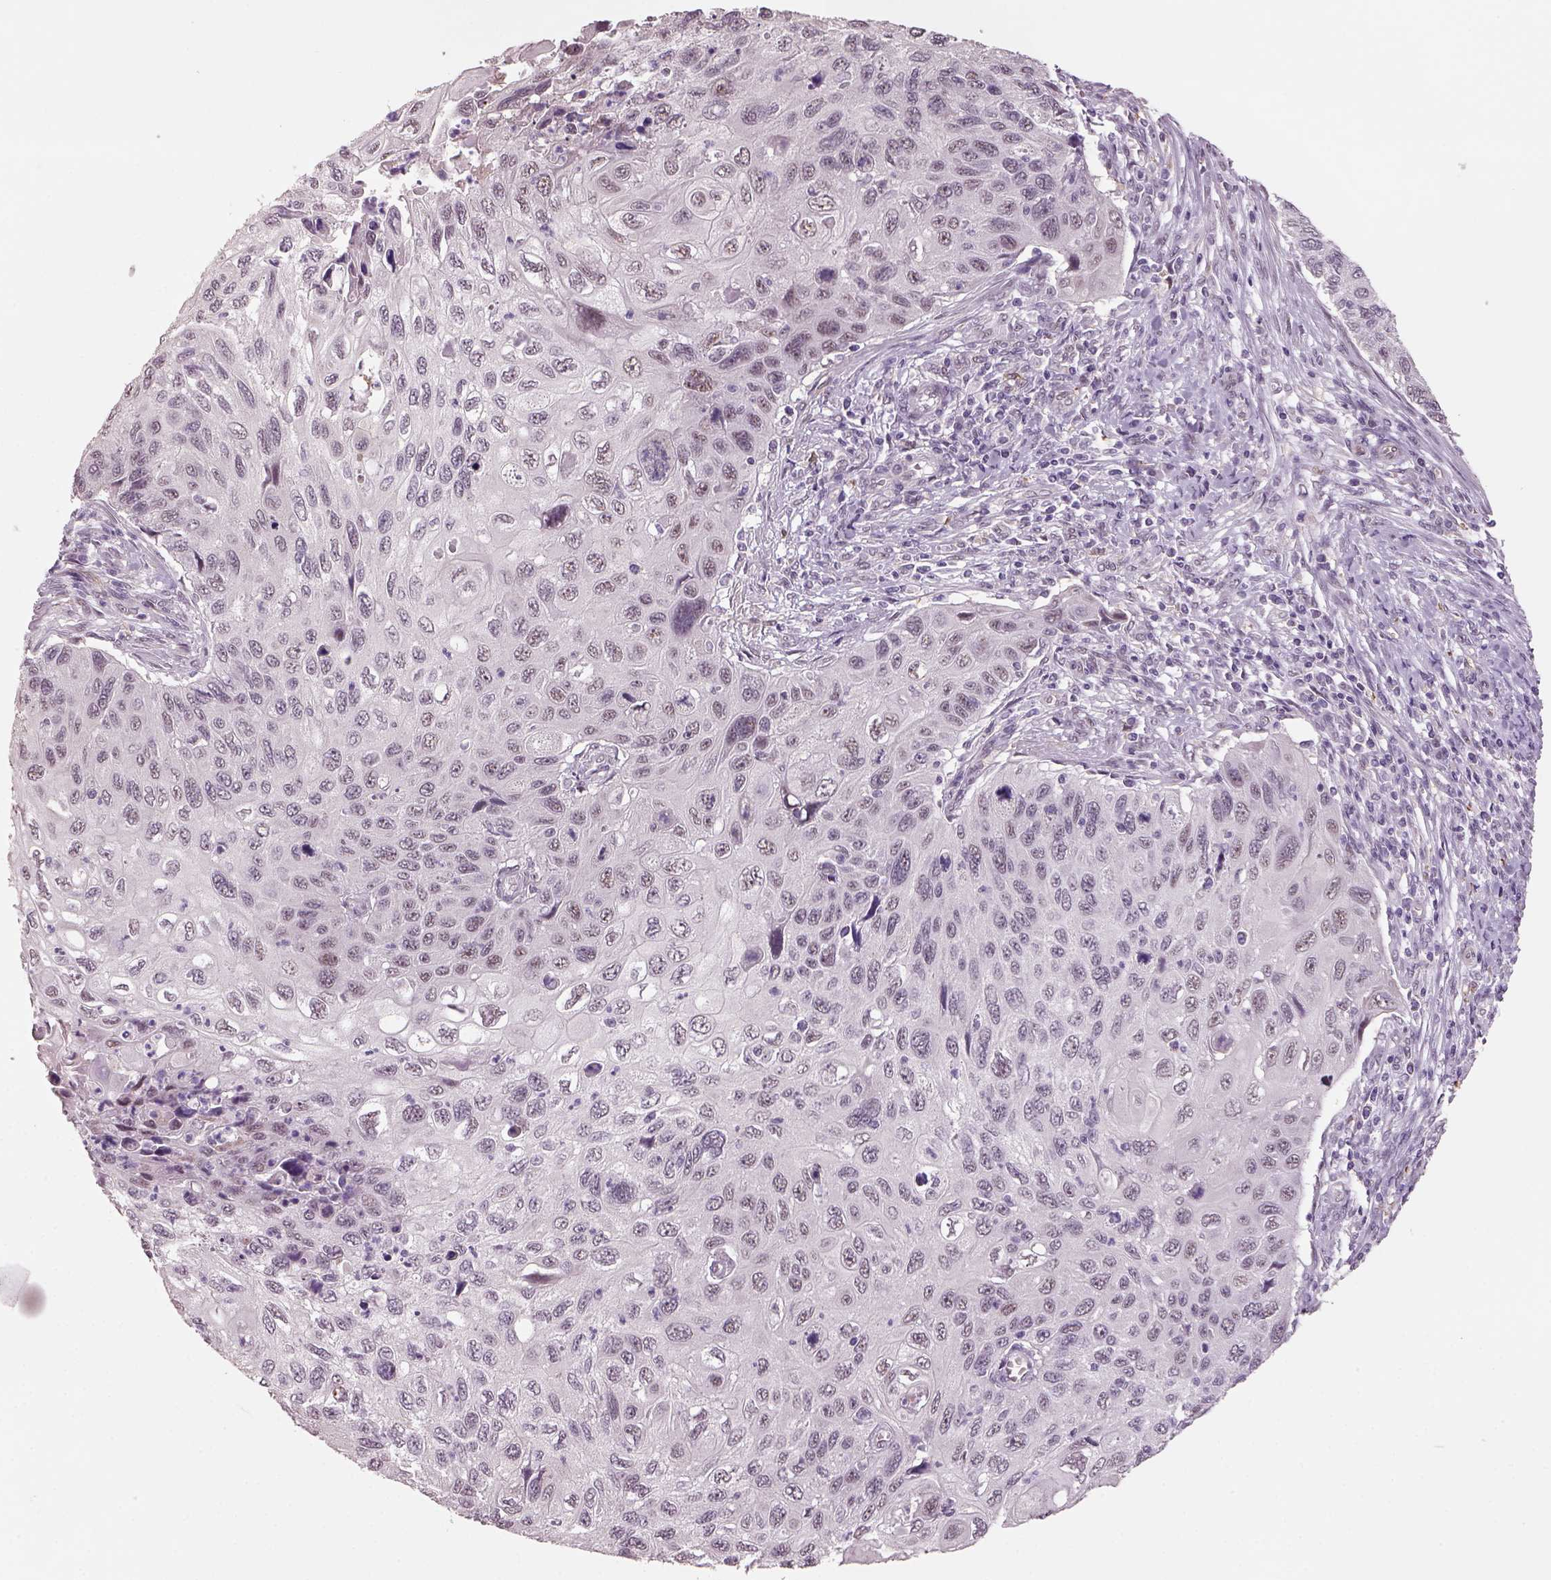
{"staining": {"intensity": "negative", "quantity": "none", "location": "none"}, "tissue": "cervical cancer", "cell_type": "Tumor cells", "image_type": "cancer", "snomed": [{"axis": "morphology", "description": "Squamous cell carcinoma, NOS"}, {"axis": "topography", "description": "Cervix"}], "caption": "Immunohistochemistry (IHC) of human squamous cell carcinoma (cervical) displays no positivity in tumor cells. Brightfield microscopy of IHC stained with DAB (3,3'-diaminobenzidine) (brown) and hematoxylin (blue), captured at high magnification.", "gene": "NAT8", "patient": {"sex": "female", "age": 70}}